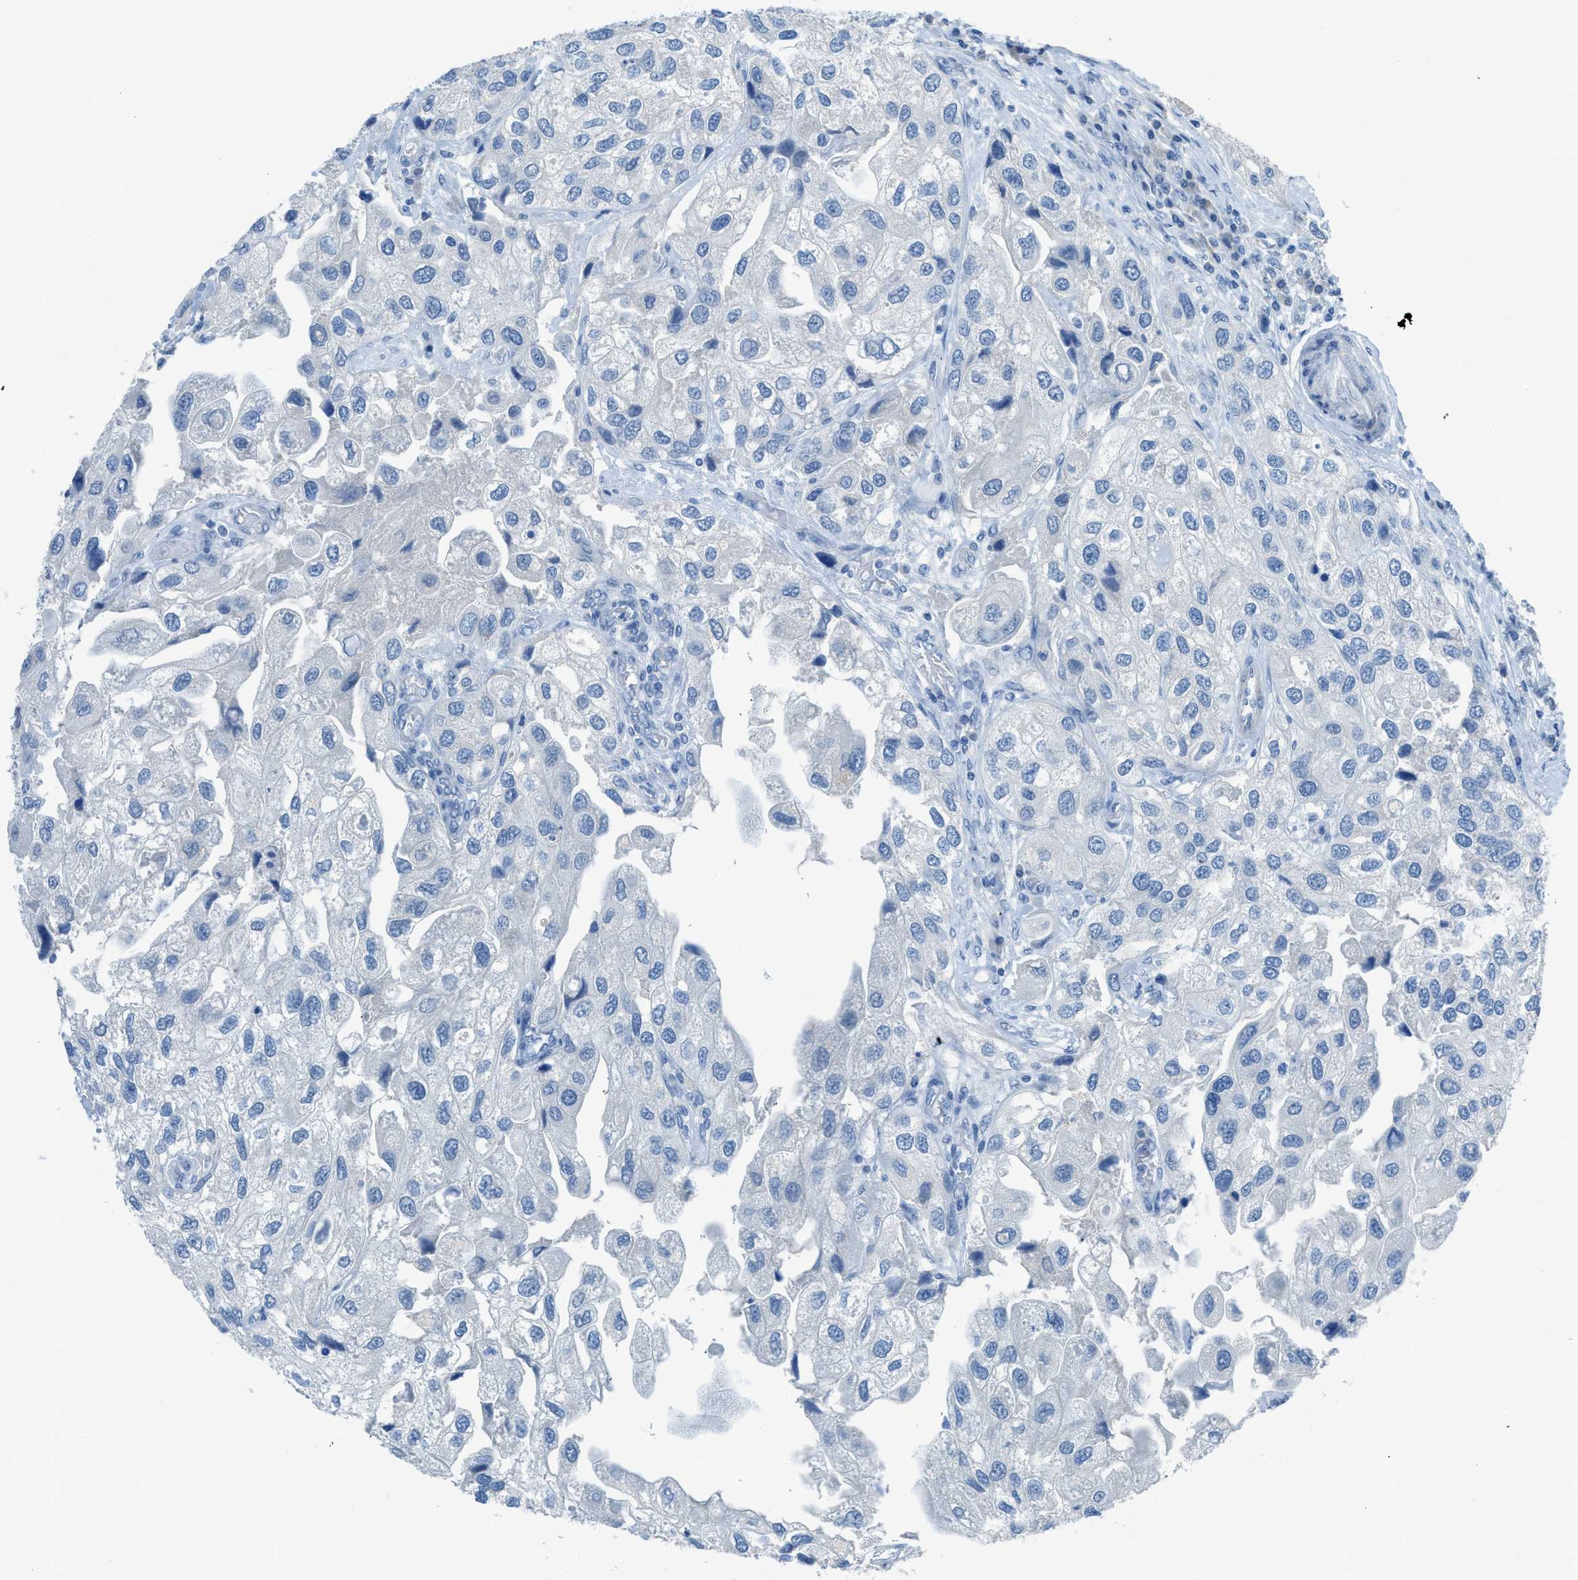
{"staining": {"intensity": "negative", "quantity": "none", "location": "none"}, "tissue": "urothelial cancer", "cell_type": "Tumor cells", "image_type": "cancer", "snomed": [{"axis": "morphology", "description": "Urothelial carcinoma, High grade"}, {"axis": "topography", "description": "Urinary bladder"}], "caption": "Histopathology image shows no protein expression in tumor cells of urothelial cancer tissue.", "gene": "ACAN", "patient": {"sex": "female", "age": 64}}